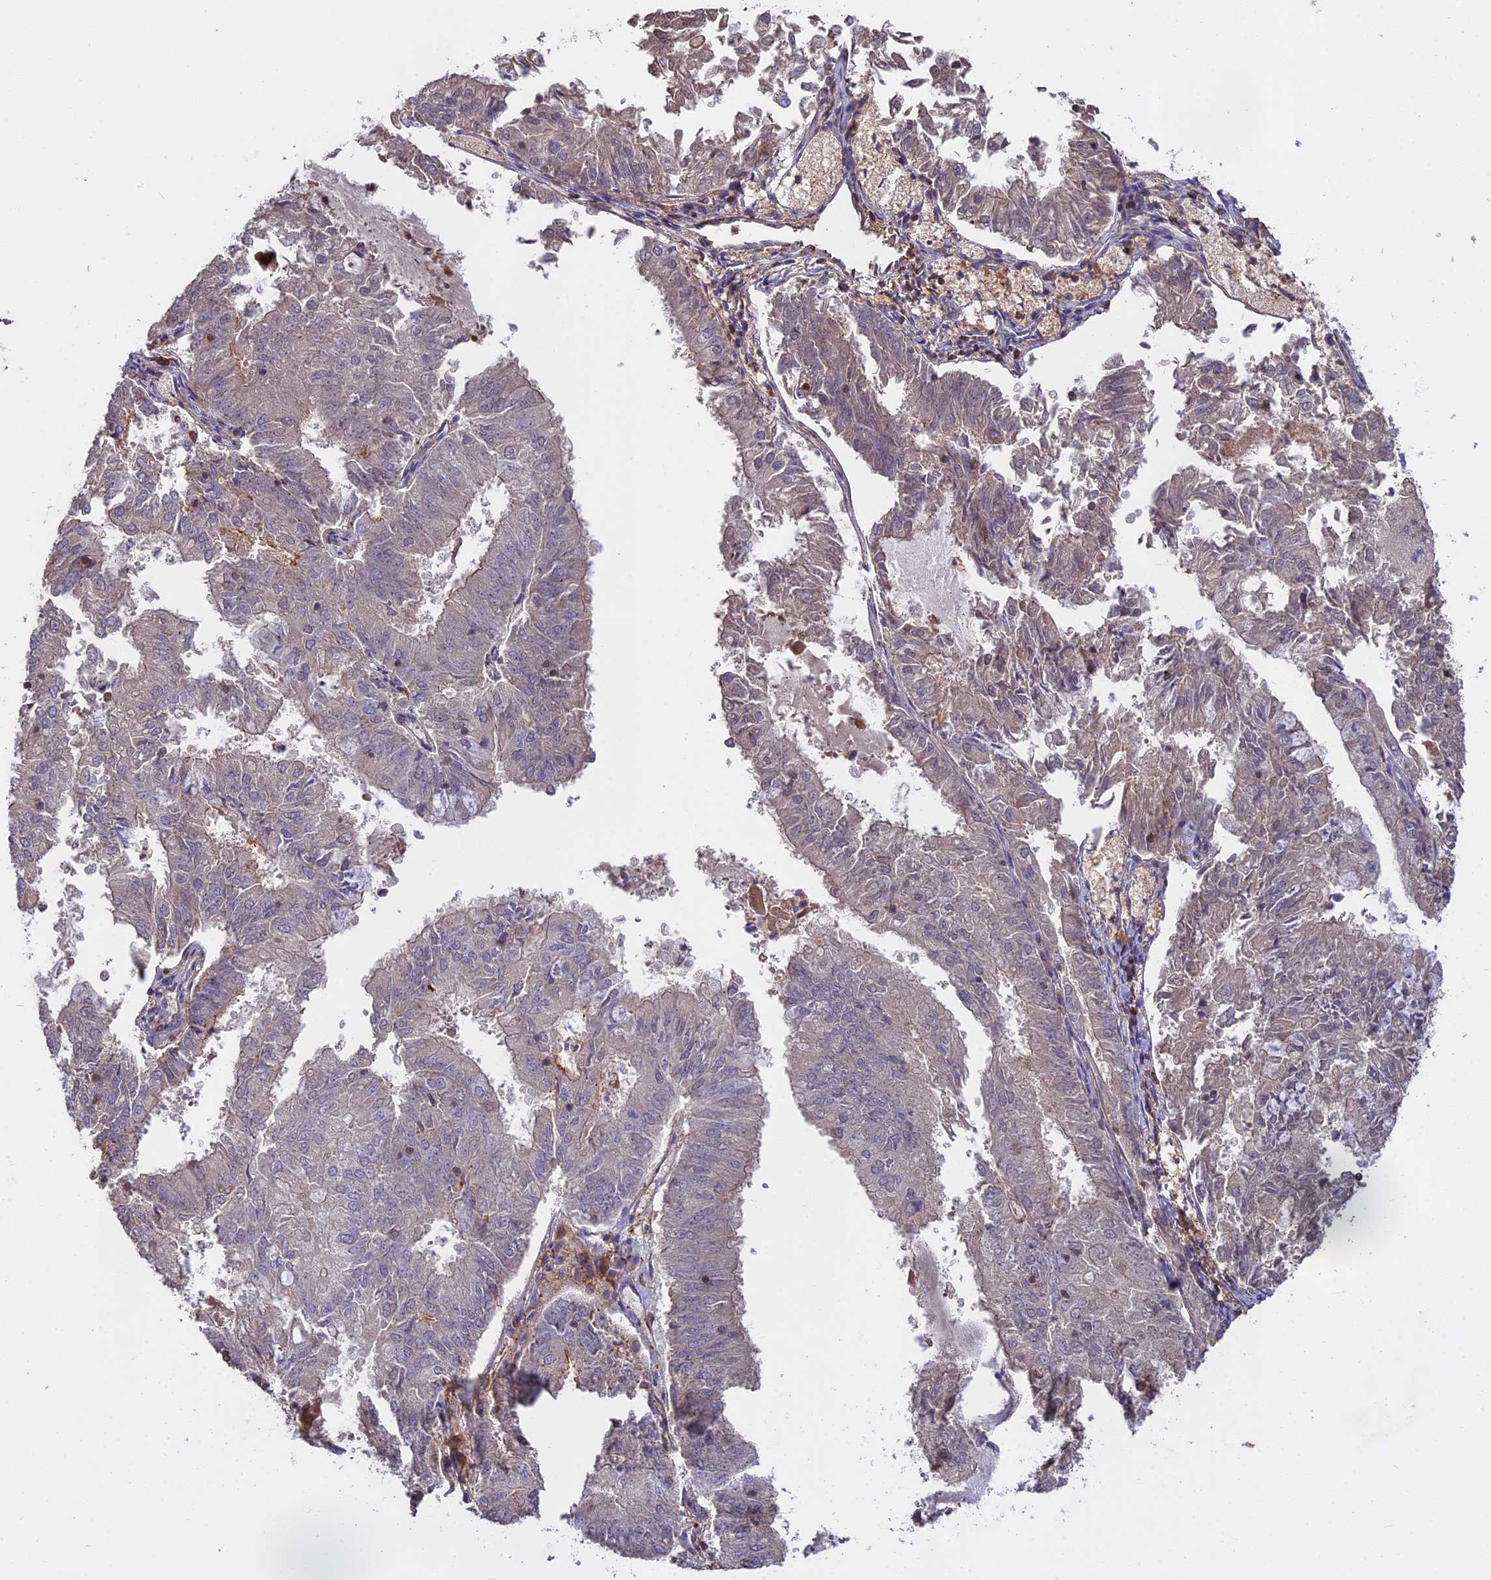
{"staining": {"intensity": "weak", "quantity": "<25%", "location": "cytoplasmic/membranous"}, "tissue": "endometrial cancer", "cell_type": "Tumor cells", "image_type": "cancer", "snomed": [{"axis": "morphology", "description": "Adenocarcinoma, NOS"}, {"axis": "topography", "description": "Endometrium"}], "caption": "High power microscopy image of an IHC photomicrograph of adenocarcinoma (endometrial), revealing no significant positivity in tumor cells.", "gene": "CFAP119", "patient": {"sex": "female", "age": 57}}